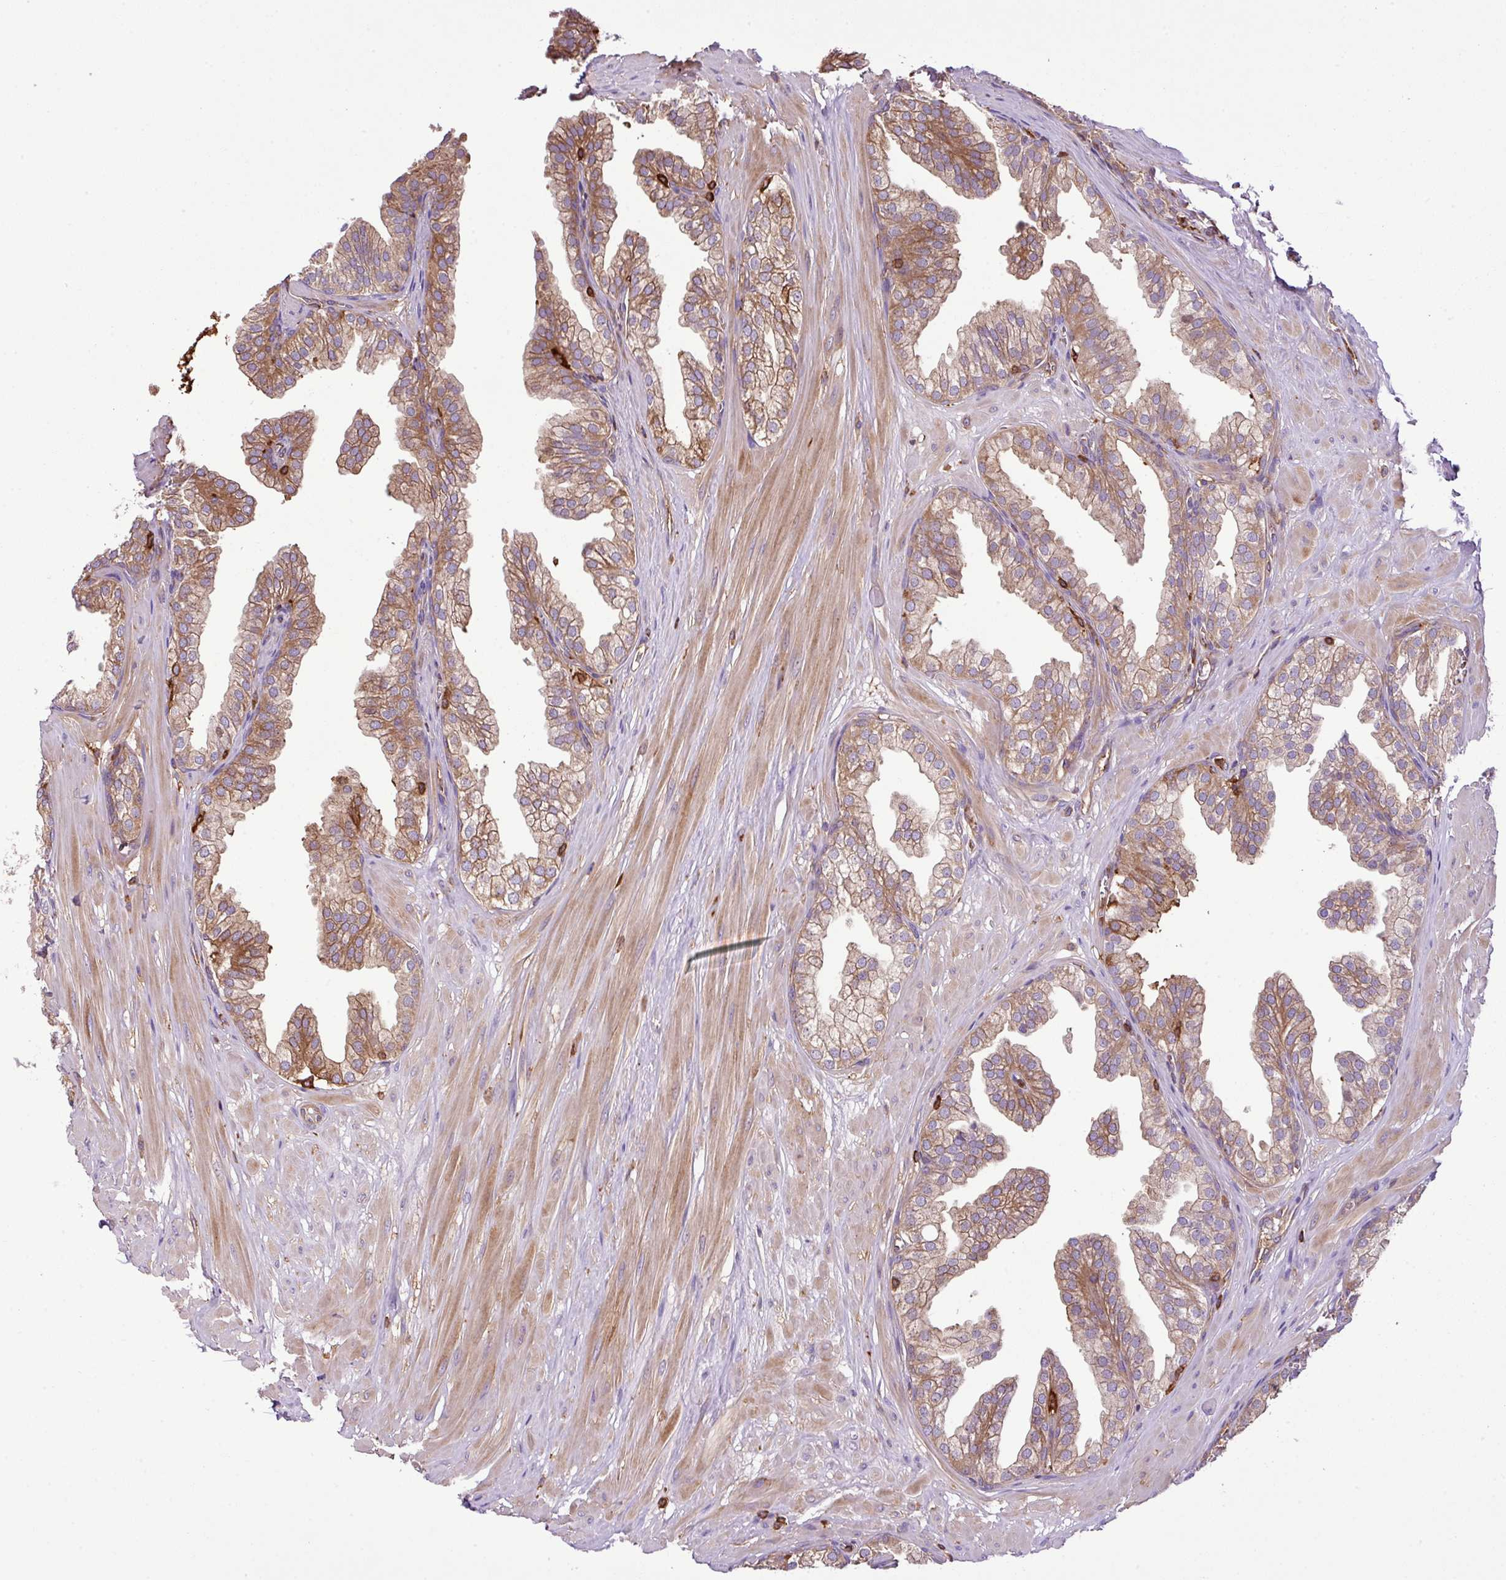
{"staining": {"intensity": "moderate", "quantity": "25%-75%", "location": "cytoplasmic/membranous"}, "tissue": "prostate", "cell_type": "Glandular cells", "image_type": "normal", "snomed": [{"axis": "morphology", "description": "Normal tissue, NOS"}, {"axis": "topography", "description": "Prostate"}, {"axis": "topography", "description": "Peripheral nerve tissue"}], "caption": "Brown immunohistochemical staining in unremarkable prostate exhibits moderate cytoplasmic/membranous staining in approximately 25%-75% of glandular cells.", "gene": "PGAP6", "patient": {"sex": "male", "age": 55}}